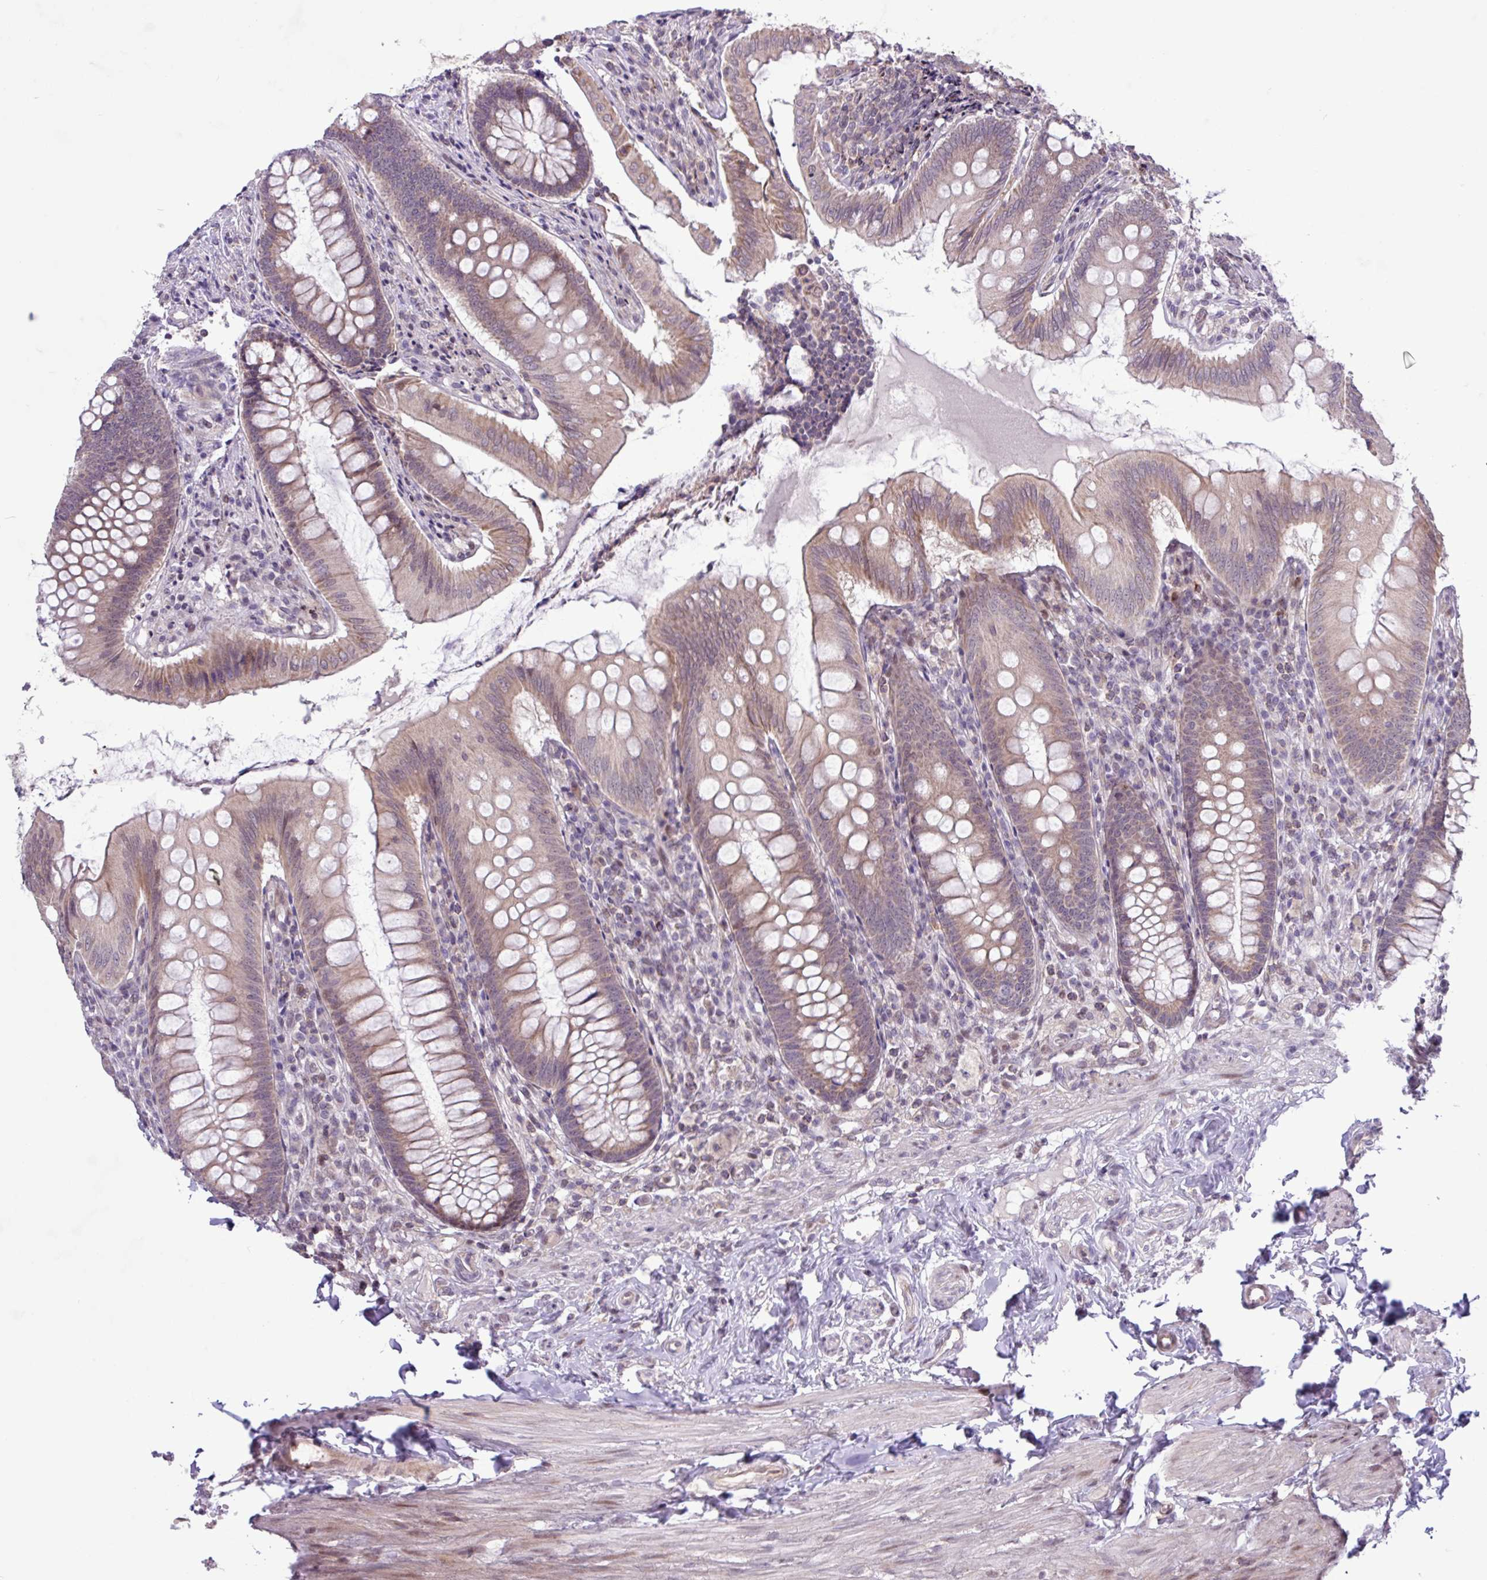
{"staining": {"intensity": "moderate", "quantity": "25%-75%", "location": "cytoplasmic/membranous"}, "tissue": "appendix", "cell_type": "Glandular cells", "image_type": "normal", "snomed": [{"axis": "morphology", "description": "Normal tissue, NOS"}, {"axis": "topography", "description": "Appendix"}], "caption": "Moderate cytoplasmic/membranous expression for a protein is identified in approximately 25%-75% of glandular cells of normal appendix using IHC.", "gene": "RTL3", "patient": {"sex": "female", "age": 51}}